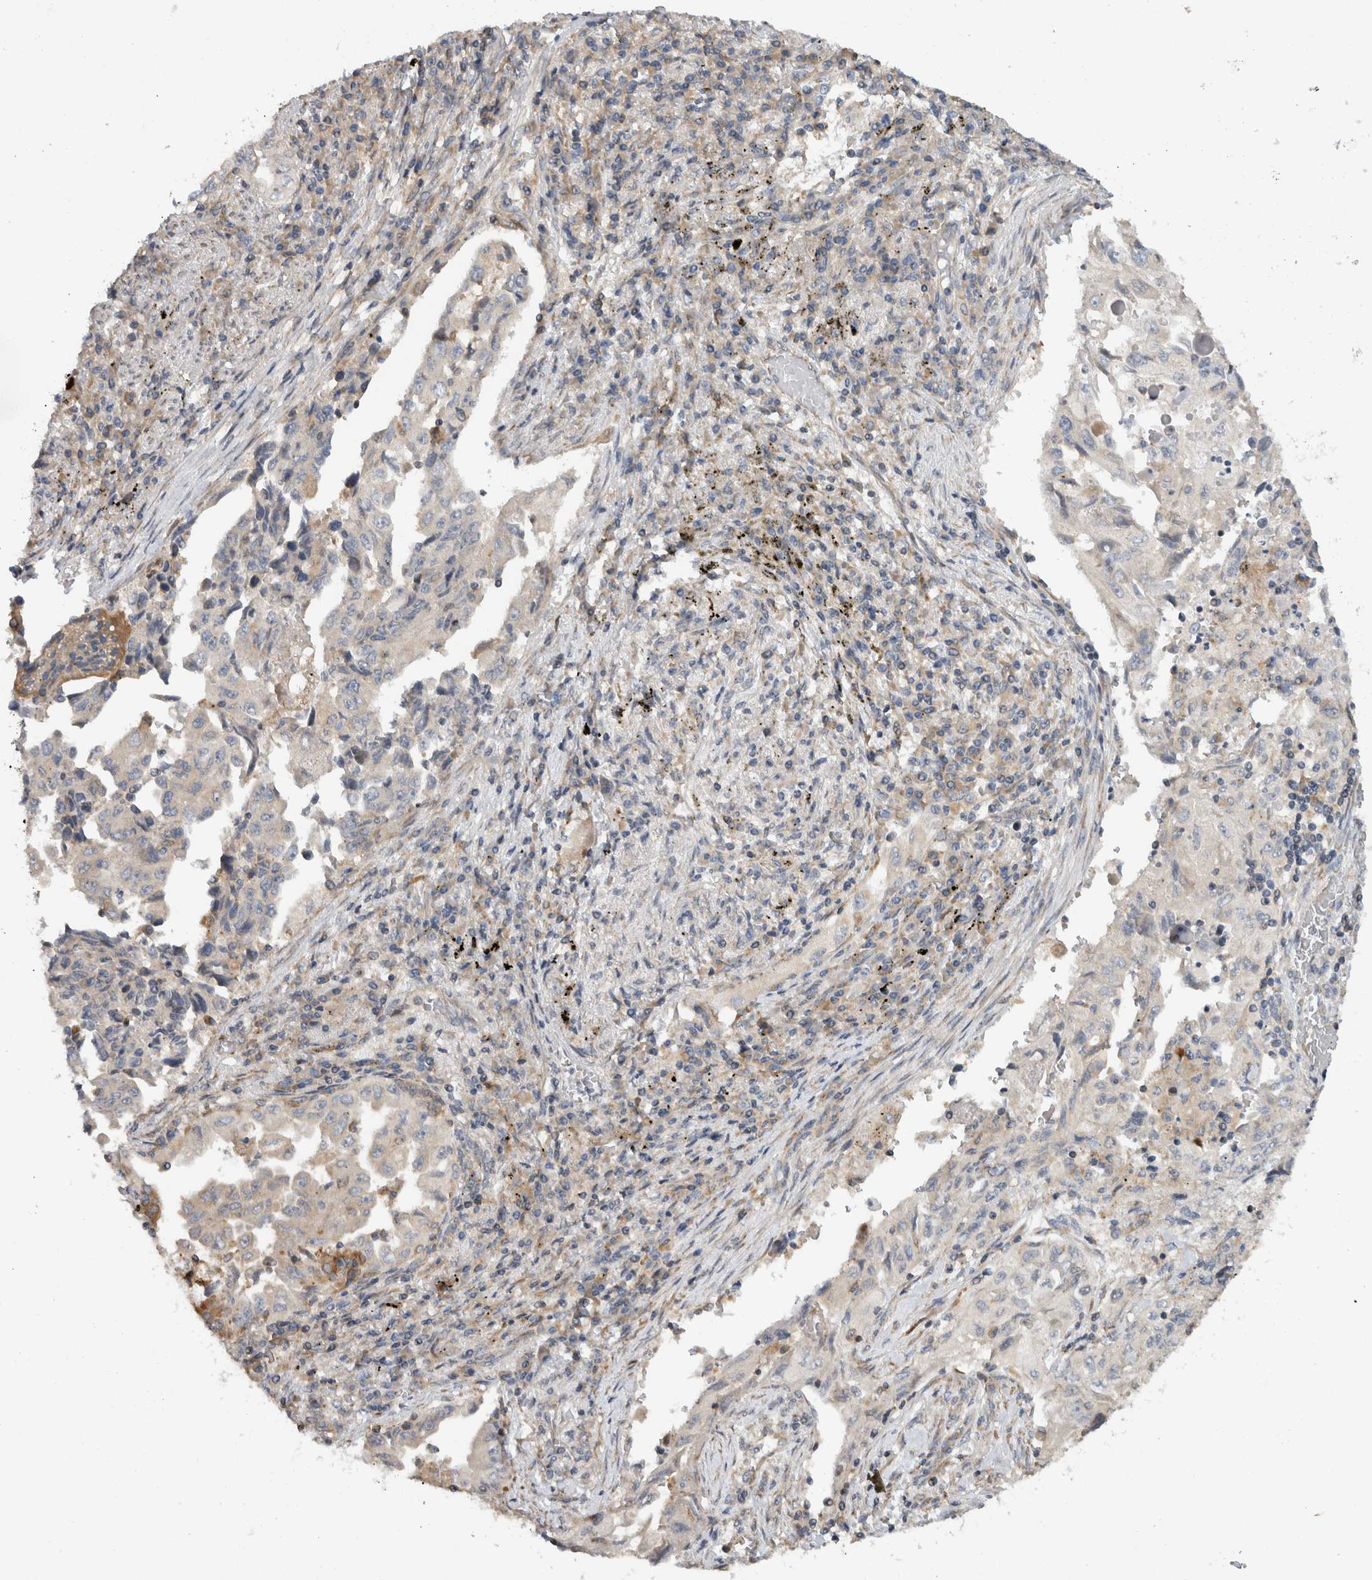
{"staining": {"intensity": "negative", "quantity": "none", "location": "none"}, "tissue": "lung cancer", "cell_type": "Tumor cells", "image_type": "cancer", "snomed": [{"axis": "morphology", "description": "Adenocarcinoma, NOS"}, {"axis": "topography", "description": "Lung"}], "caption": "Immunohistochemistry (IHC) image of human lung cancer stained for a protein (brown), which shows no positivity in tumor cells.", "gene": "PARP6", "patient": {"sex": "female", "age": 51}}